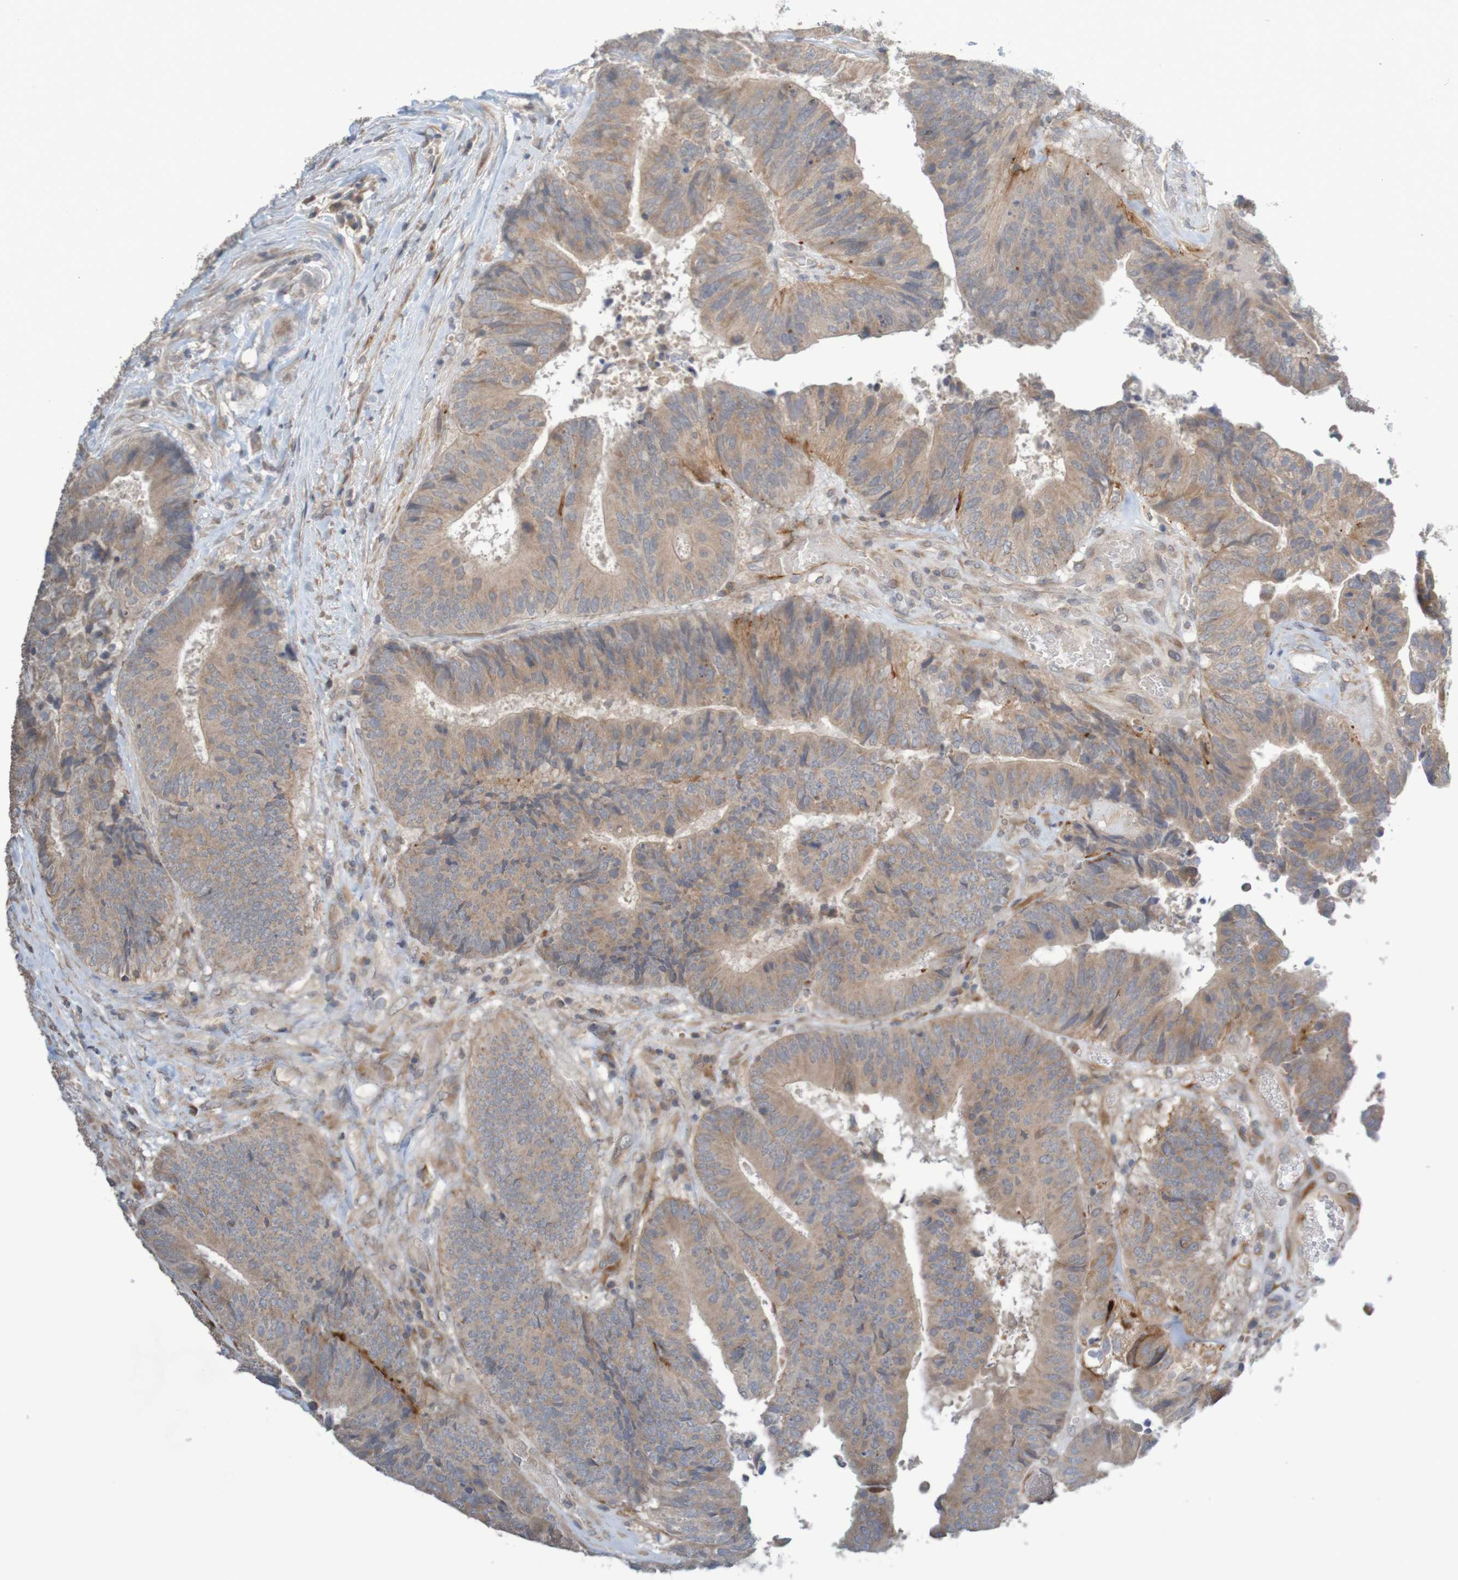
{"staining": {"intensity": "weak", "quantity": "25%-75%", "location": "cytoplasmic/membranous"}, "tissue": "colorectal cancer", "cell_type": "Tumor cells", "image_type": "cancer", "snomed": [{"axis": "morphology", "description": "Adenocarcinoma, NOS"}, {"axis": "topography", "description": "Rectum"}], "caption": "About 25%-75% of tumor cells in colorectal adenocarcinoma show weak cytoplasmic/membranous protein positivity as visualized by brown immunohistochemical staining.", "gene": "ANKK1", "patient": {"sex": "male", "age": 72}}